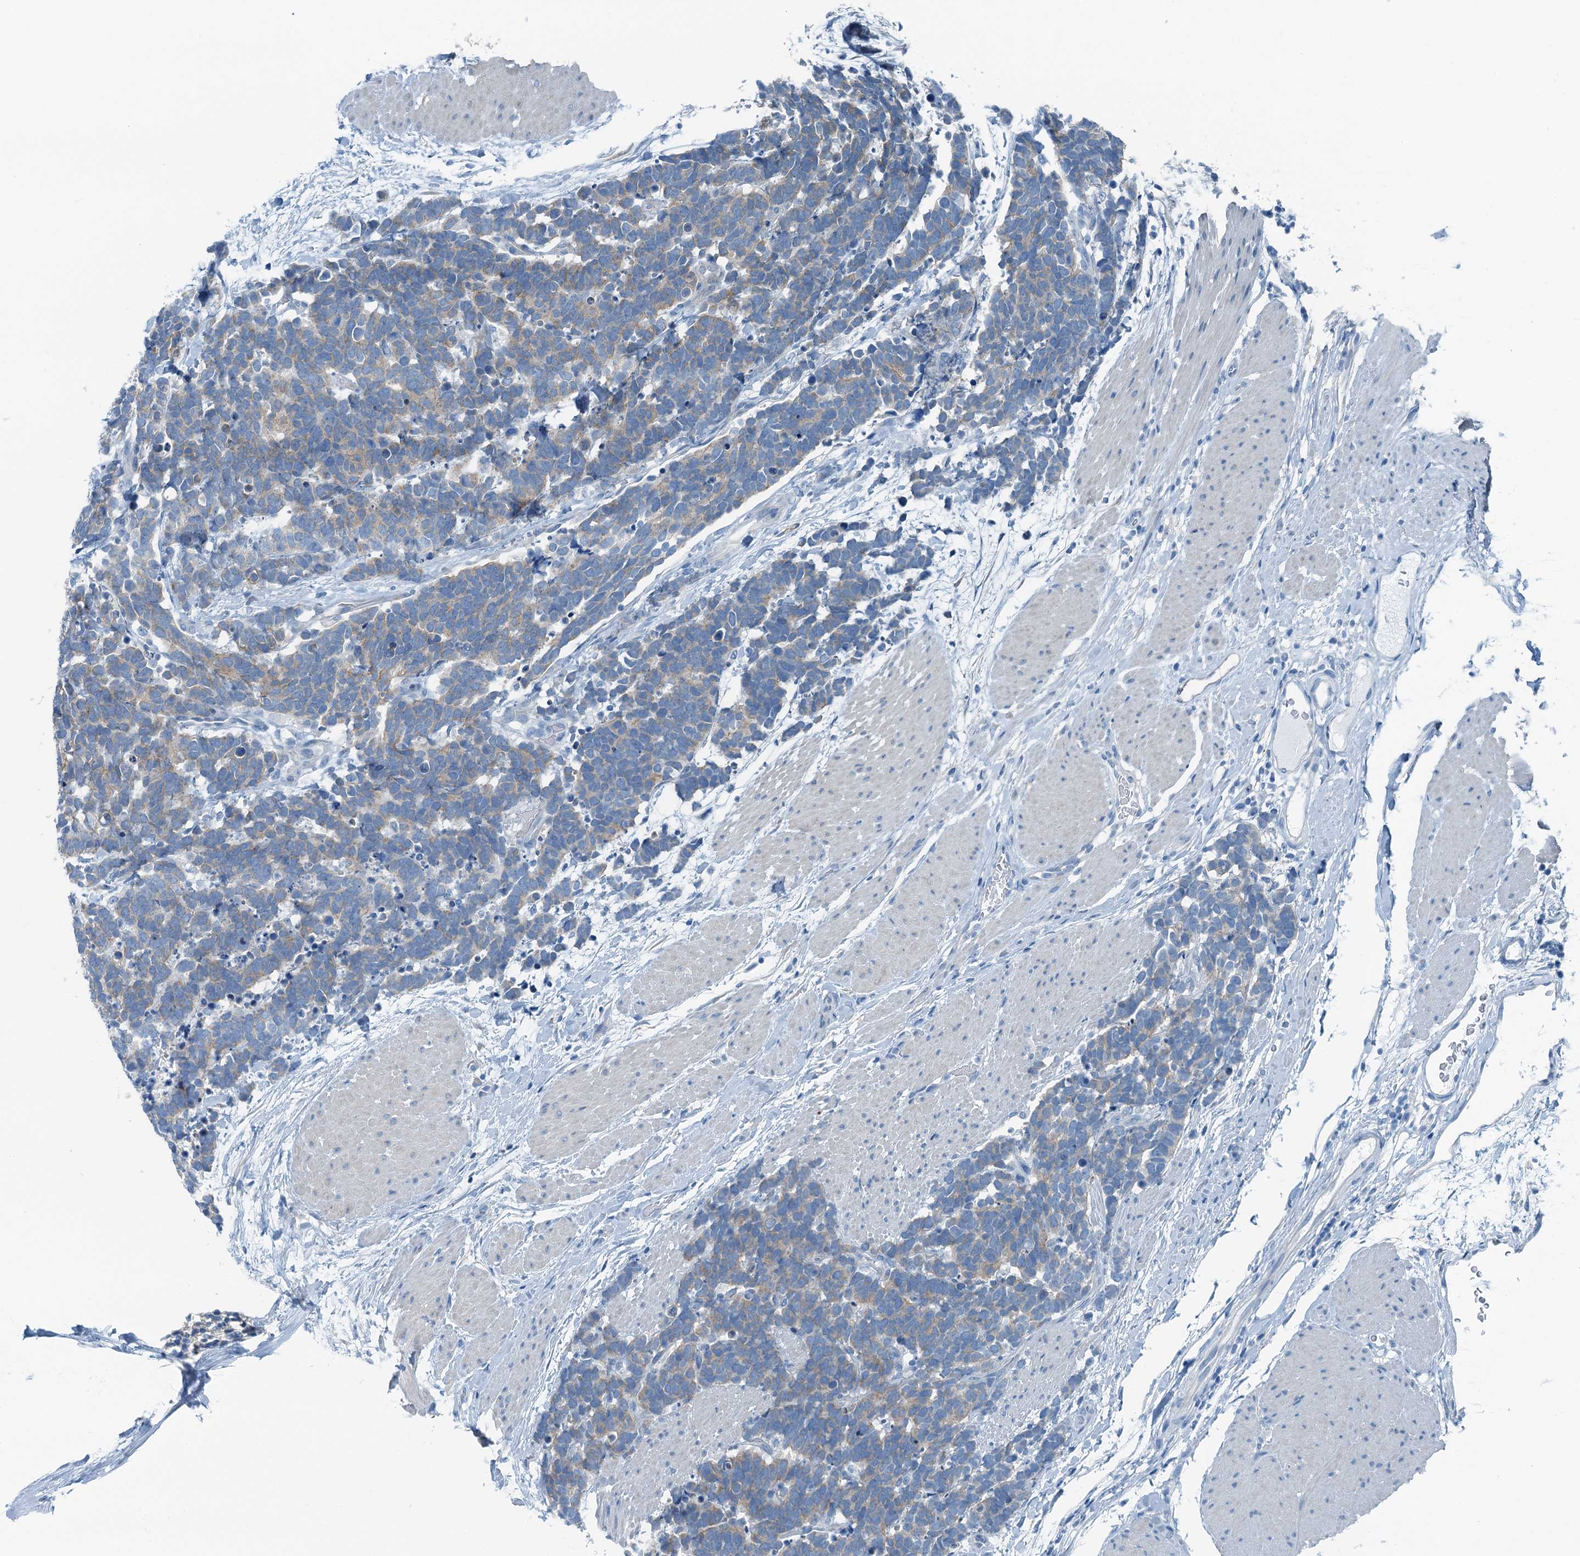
{"staining": {"intensity": "weak", "quantity": "25%-75%", "location": "cytoplasmic/membranous"}, "tissue": "carcinoid", "cell_type": "Tumor cells", "image_type": "cancer", "snomed": [{"axis": "morphology", "description": "Carcinoma, NOS"}, {"axis": "morphology", "description": "Carcinoid, malignant, NOS"}, {"axis": "topography", "description": "Urinary bladder"}], "caption": "A brown stain shows weak cytoplasmic/membranous expression of a protein in human carcinoid tumor cells.", "gene": "TMOD2", "patient": {"sex": "male", "age": 57}}